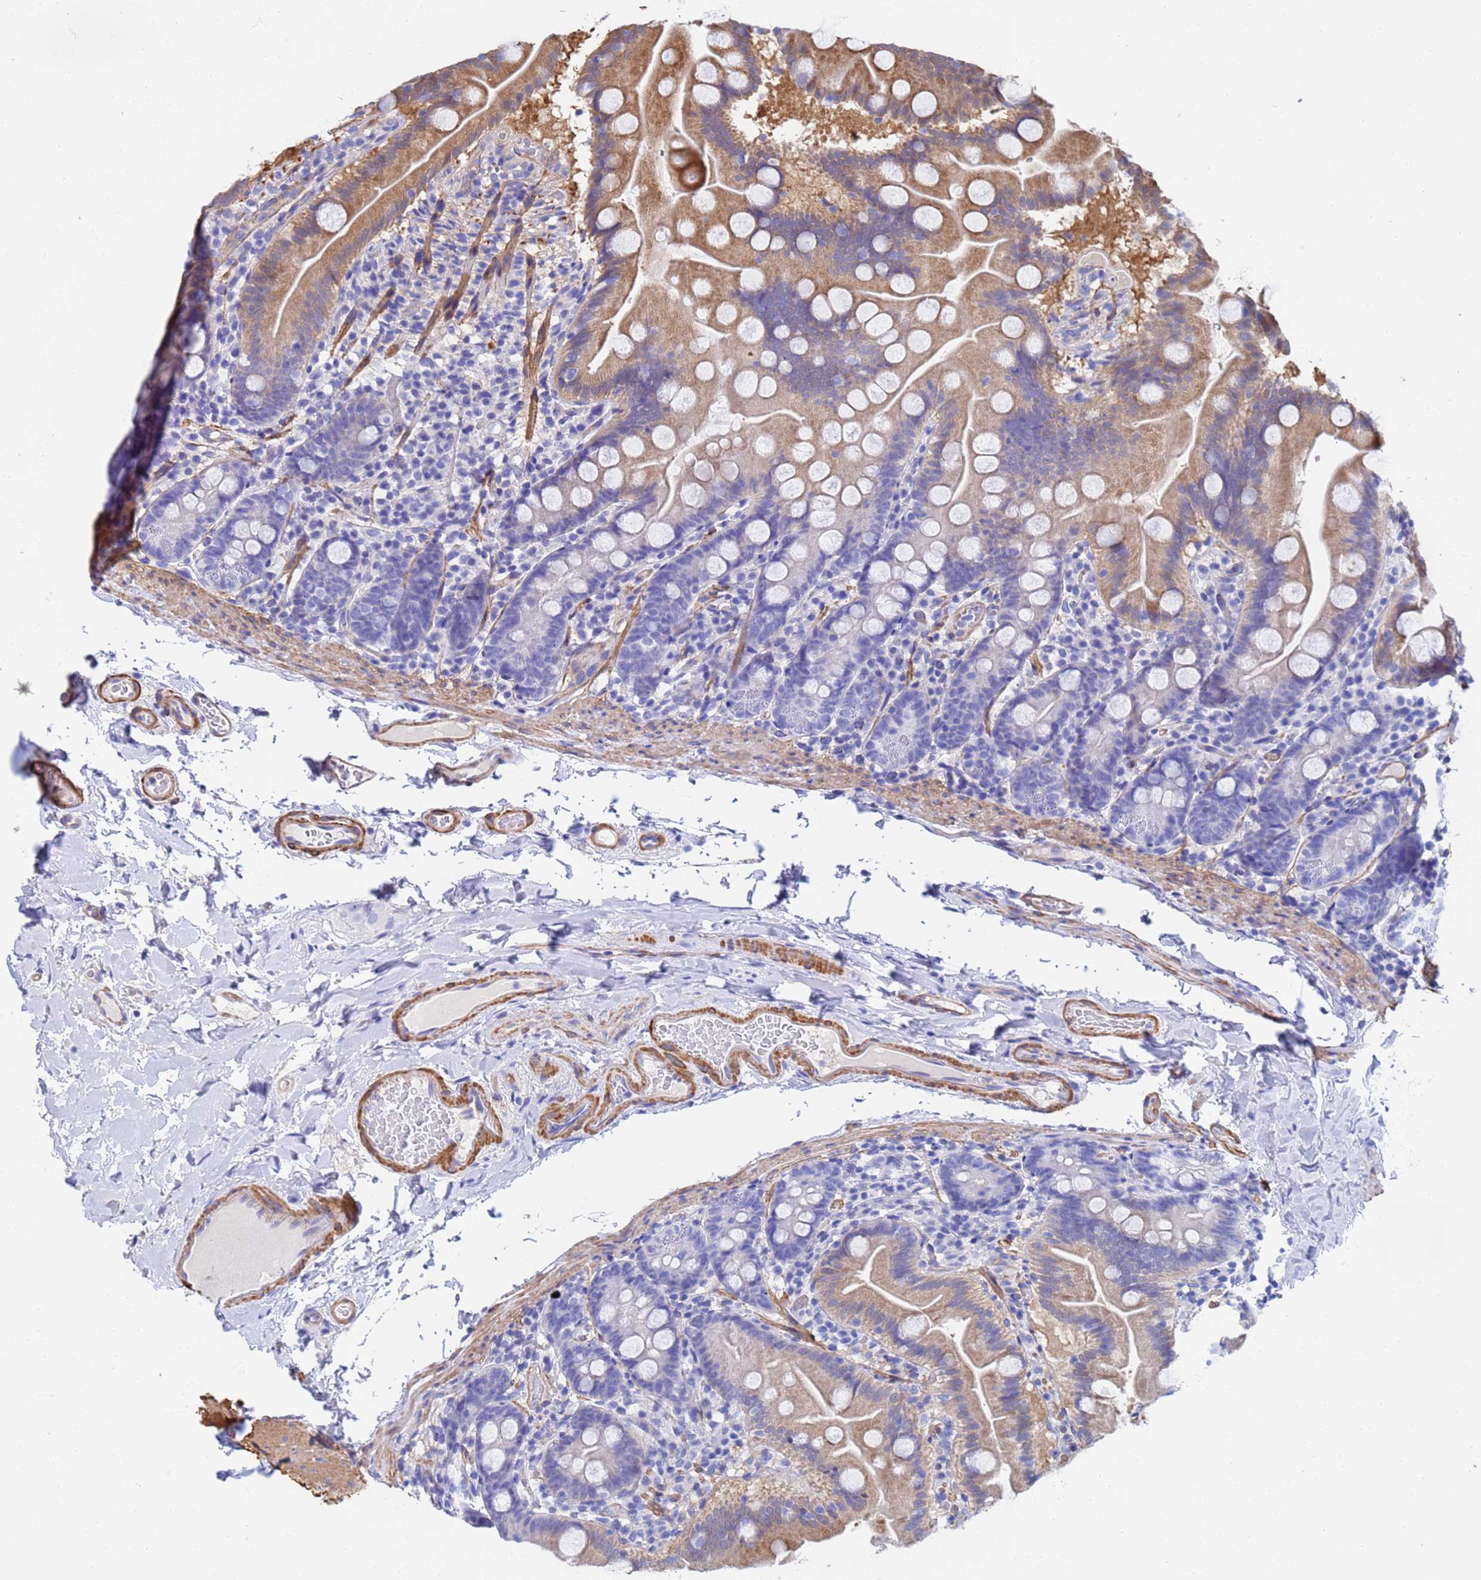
{"staining": {"intensity": "moderate", "quantity": "25%-75%", "location": "cytoplasmic/membranous"}, "tissue": "small intestine", "cell_type": "Glandular cells", "image_type": "normal", "snomed": [{"axis": "morphology", "description": "Normal tissue, NOS"}, {"axis": "topography", "description": "Small intestine"}], "caption": "Immunohistochemistry of normal small intestine demonstrates medium levels of moderate cytoplasmic/membranous staining in approximately 25%-75% of glandular cells.", "gene": "CST1", "patient": {"sex": "female", "age": 68}}